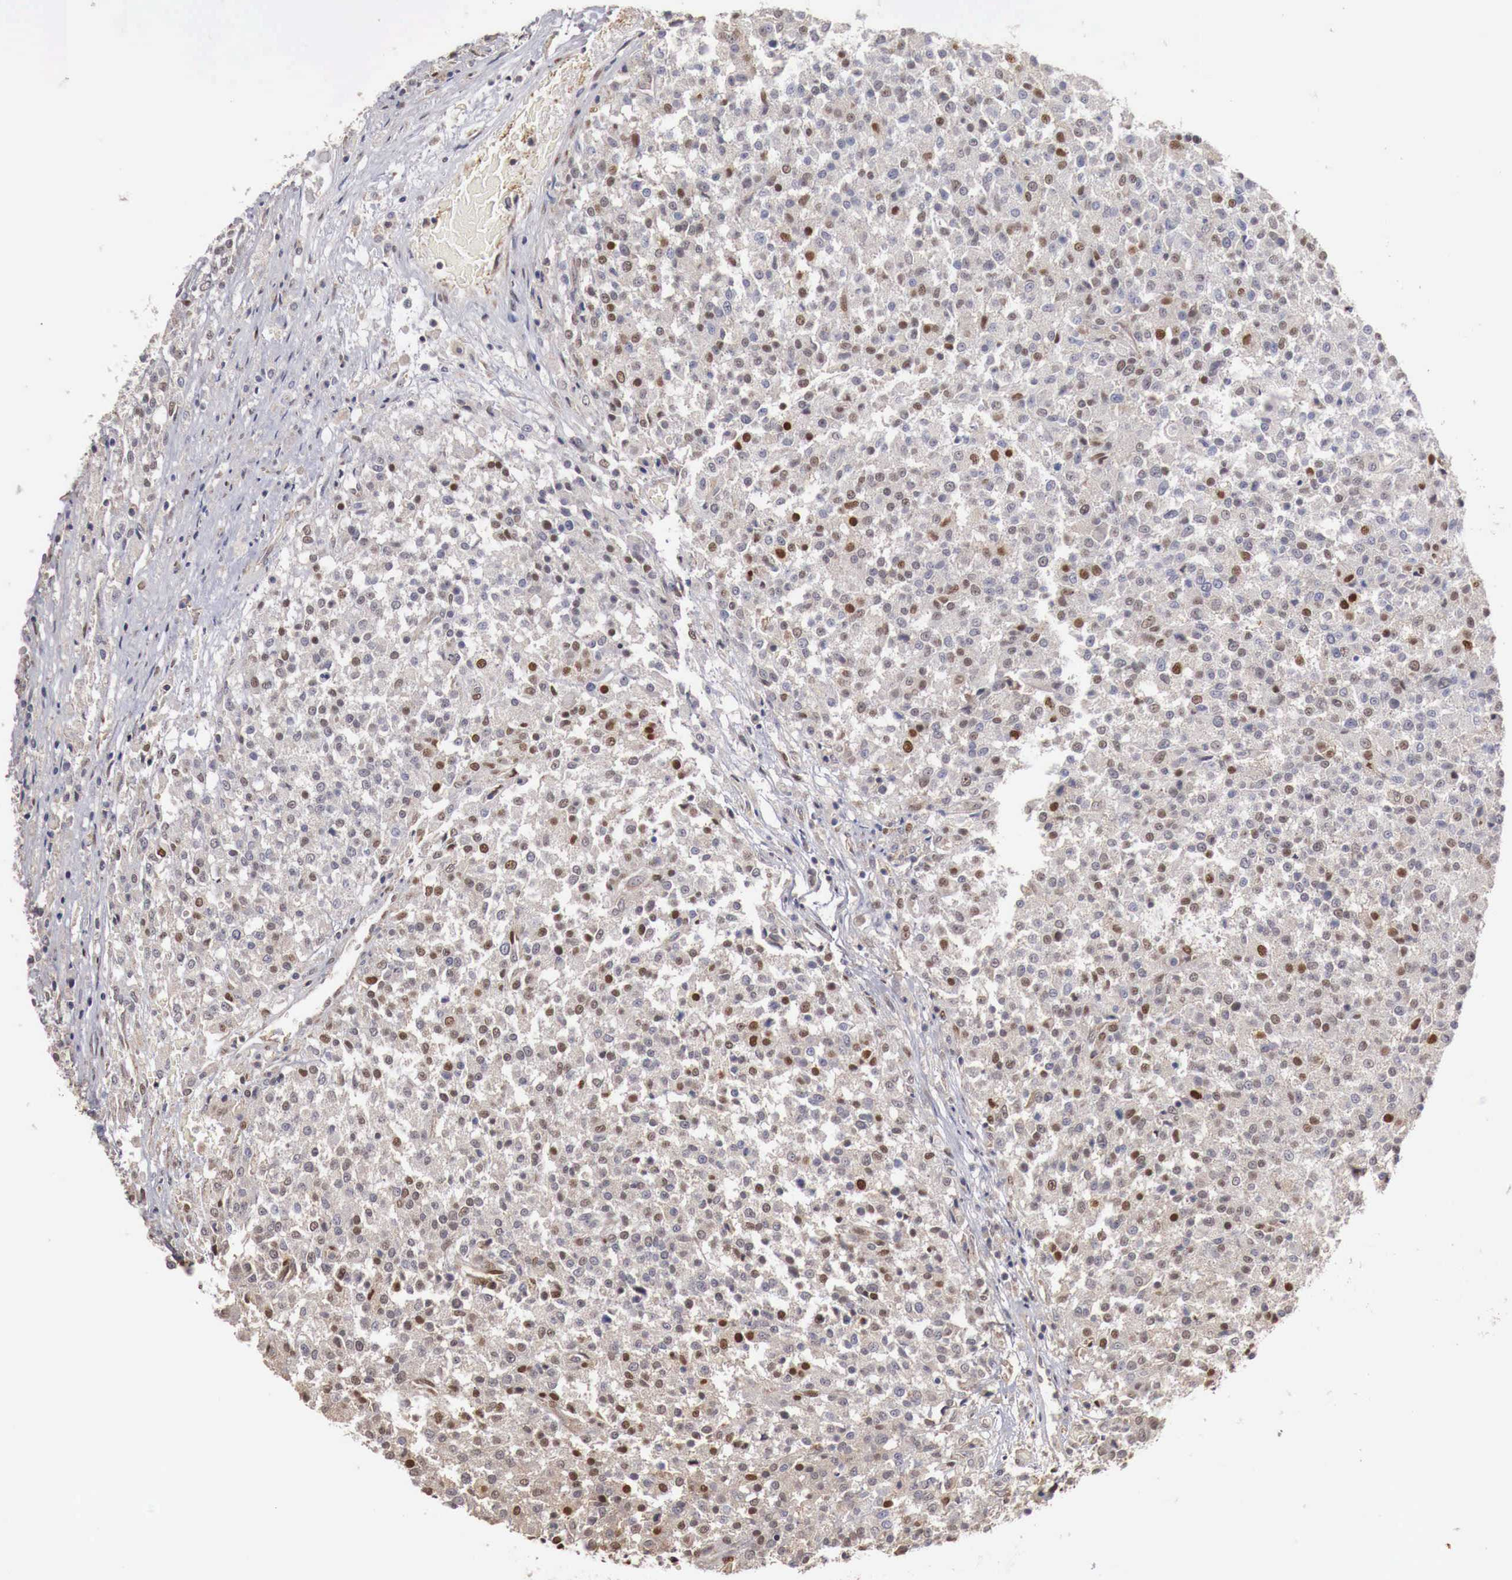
{"staining": {"intensity": "moderate", "quantity": "<25%", "location": "nuclear"}, "tissue": "testis cancer", "cell_type": "Tumor cells", "image_type": "cancer", "snomed": [{"axis": "morphology", "description": "Seminoma, NOS"}, {"axis": "topography", "description": "Testis"}], "caption": "This histopathology image shows immunohistochemistry staining of human testis seminoma, with low moderate nuclear positivity in approximately <25% of tumor cells.", "gene": "KHDRBS2", "patient": {"sex": "male", "age": 59}}